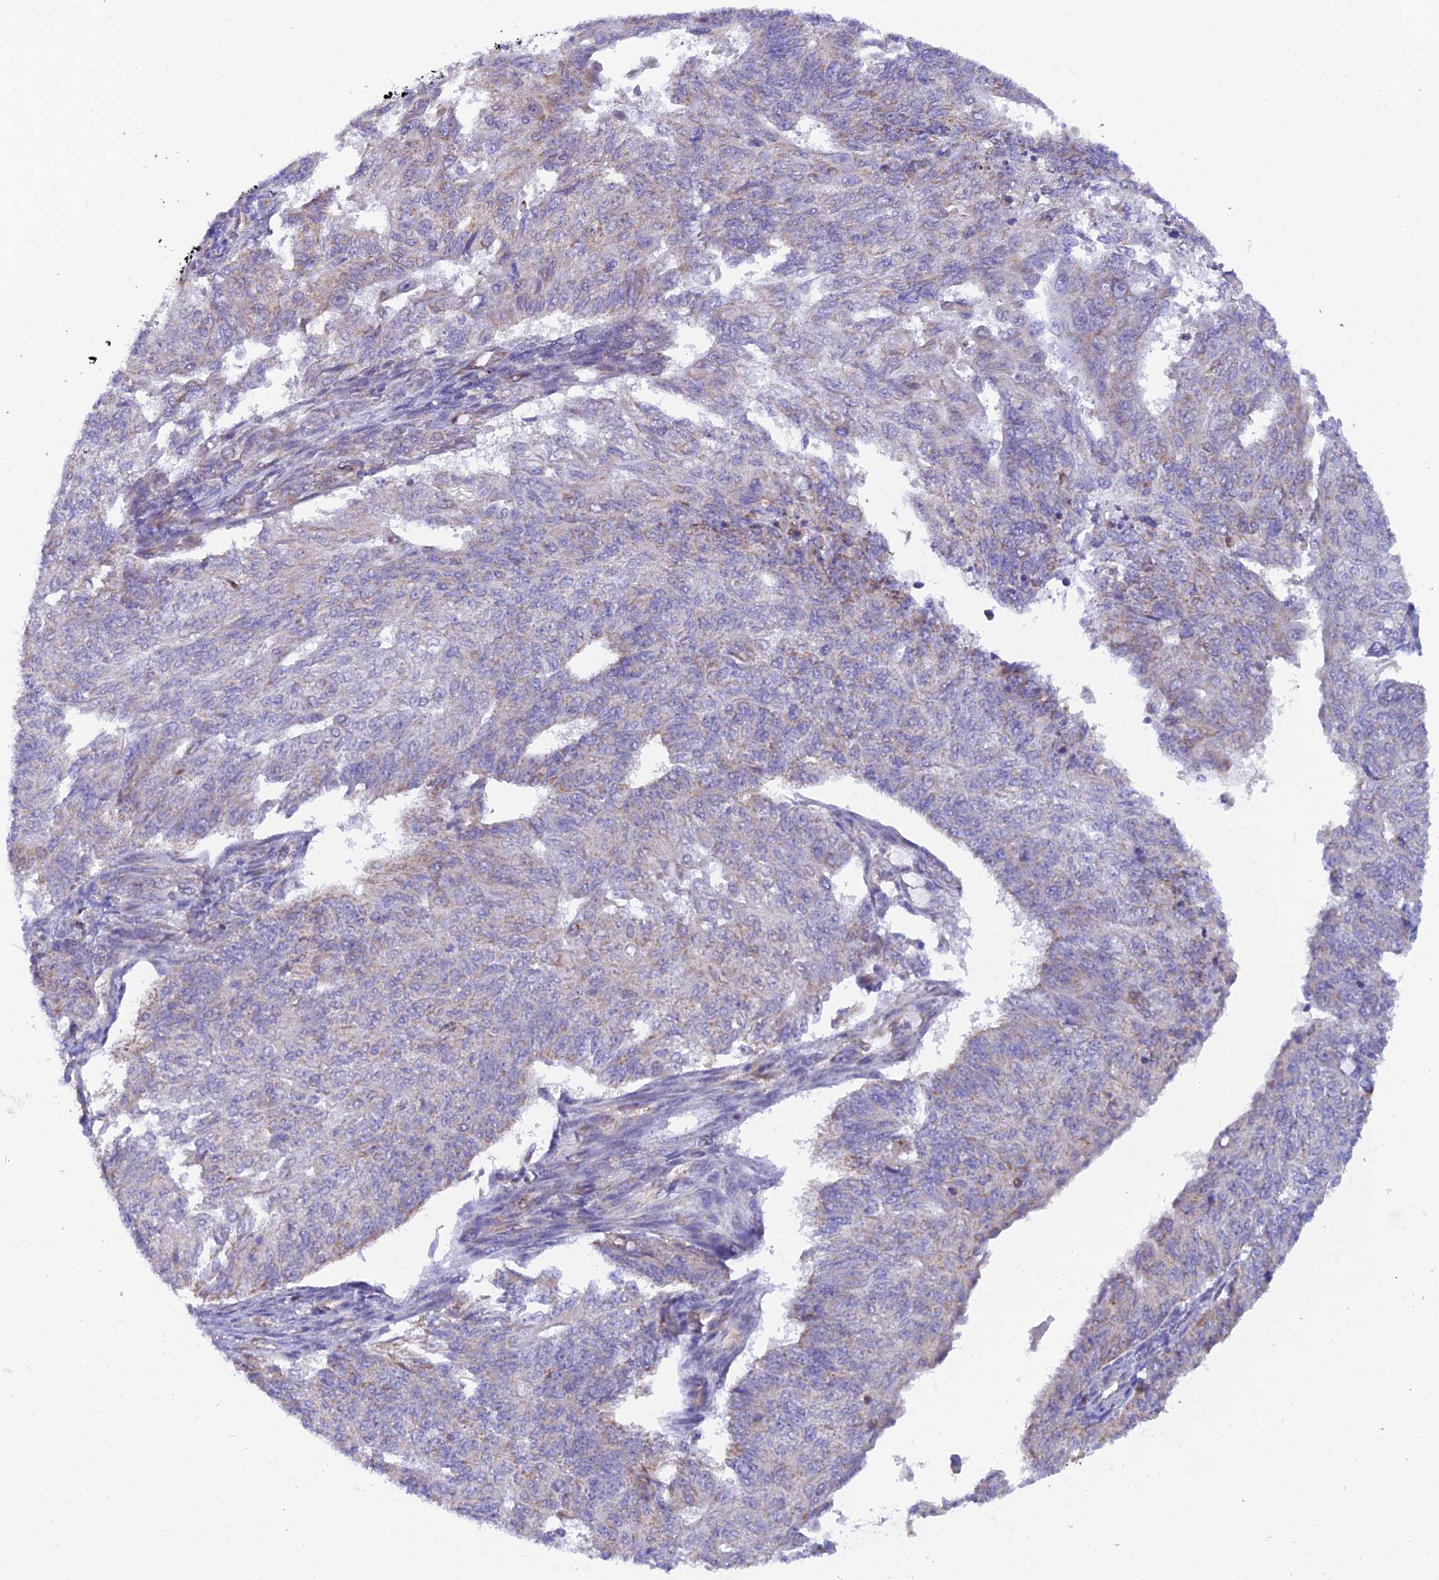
{"staining": {"intensity": "weak", "quantity": "<25%", "location": "cytoplasmic/membranous"}, "tissue": "endometrial cancer", "cell_type": "Tumor cells", "image_type": "cancer", "snomed": [{"axis": "morphology", "description": "Adenocarcinoma, NOS"}, {"axis": "topography", "description": "Endometrium"}], "caption": "The IHC histopathology image has no significant staining in tumor cells of adenocarcinoma (endometrial) tissue.", "gene": "LYSMD2", "patient": {"sex": "female", "age": 32}}